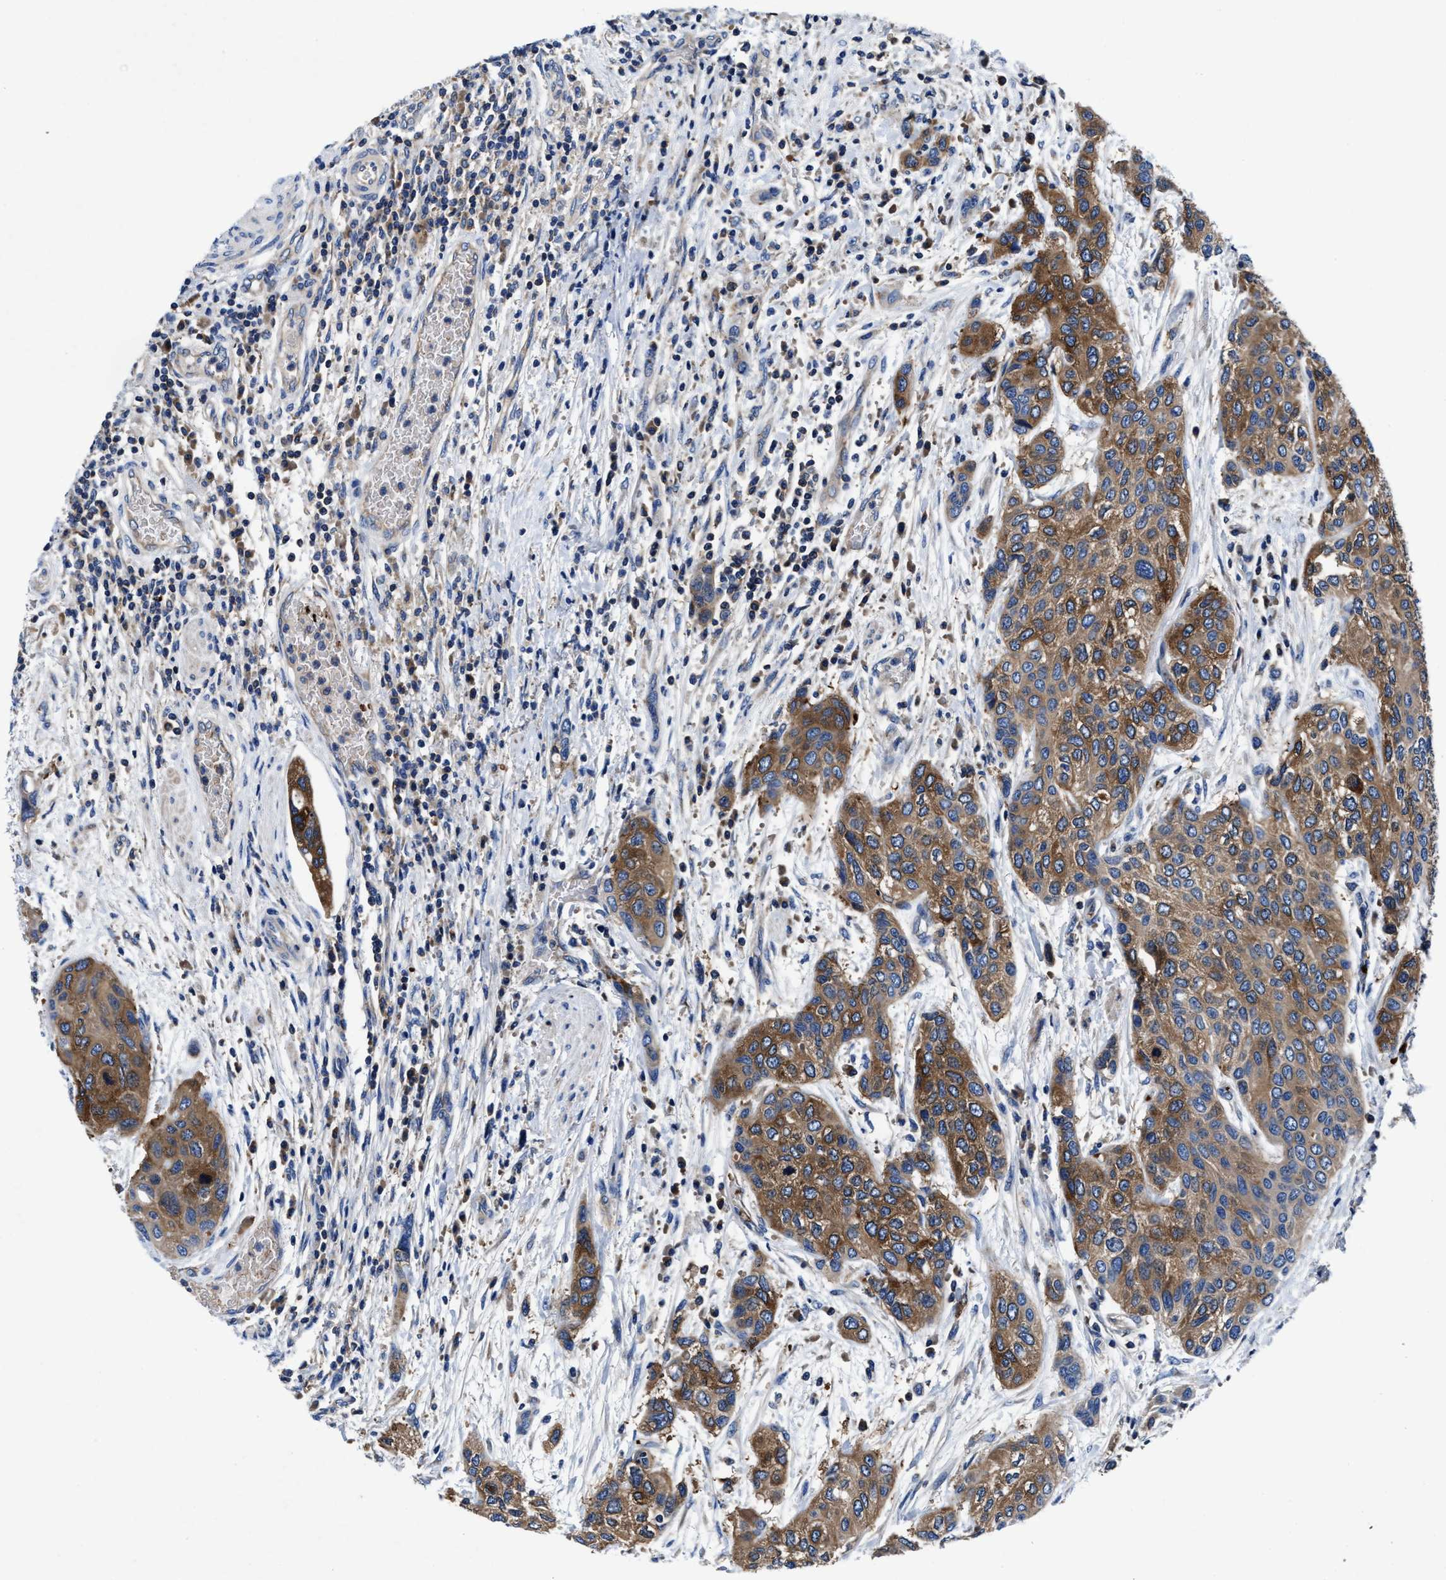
{"staining": {"intensity": "moderate", "quantity": ">75%", "location": "cytoplasmic/membranous"}, "tissue": "urothelial cancer", "cell_type": "Tumor cells", "image_type": "cancer", "snomed": [{"axis": "morphology", "description": "Urothelial carcinoma, High grade"}, {"axis": "topography", "description": "Urinary bladder"}], "caption": "Urothelial cancer stained with a brown dye shows moderate cytoplasmic/membranous positive positivity in approximately >75% of tumor cells.", "gene": "PHLPP1", "patient": {"sex": "female", "age": 56}}